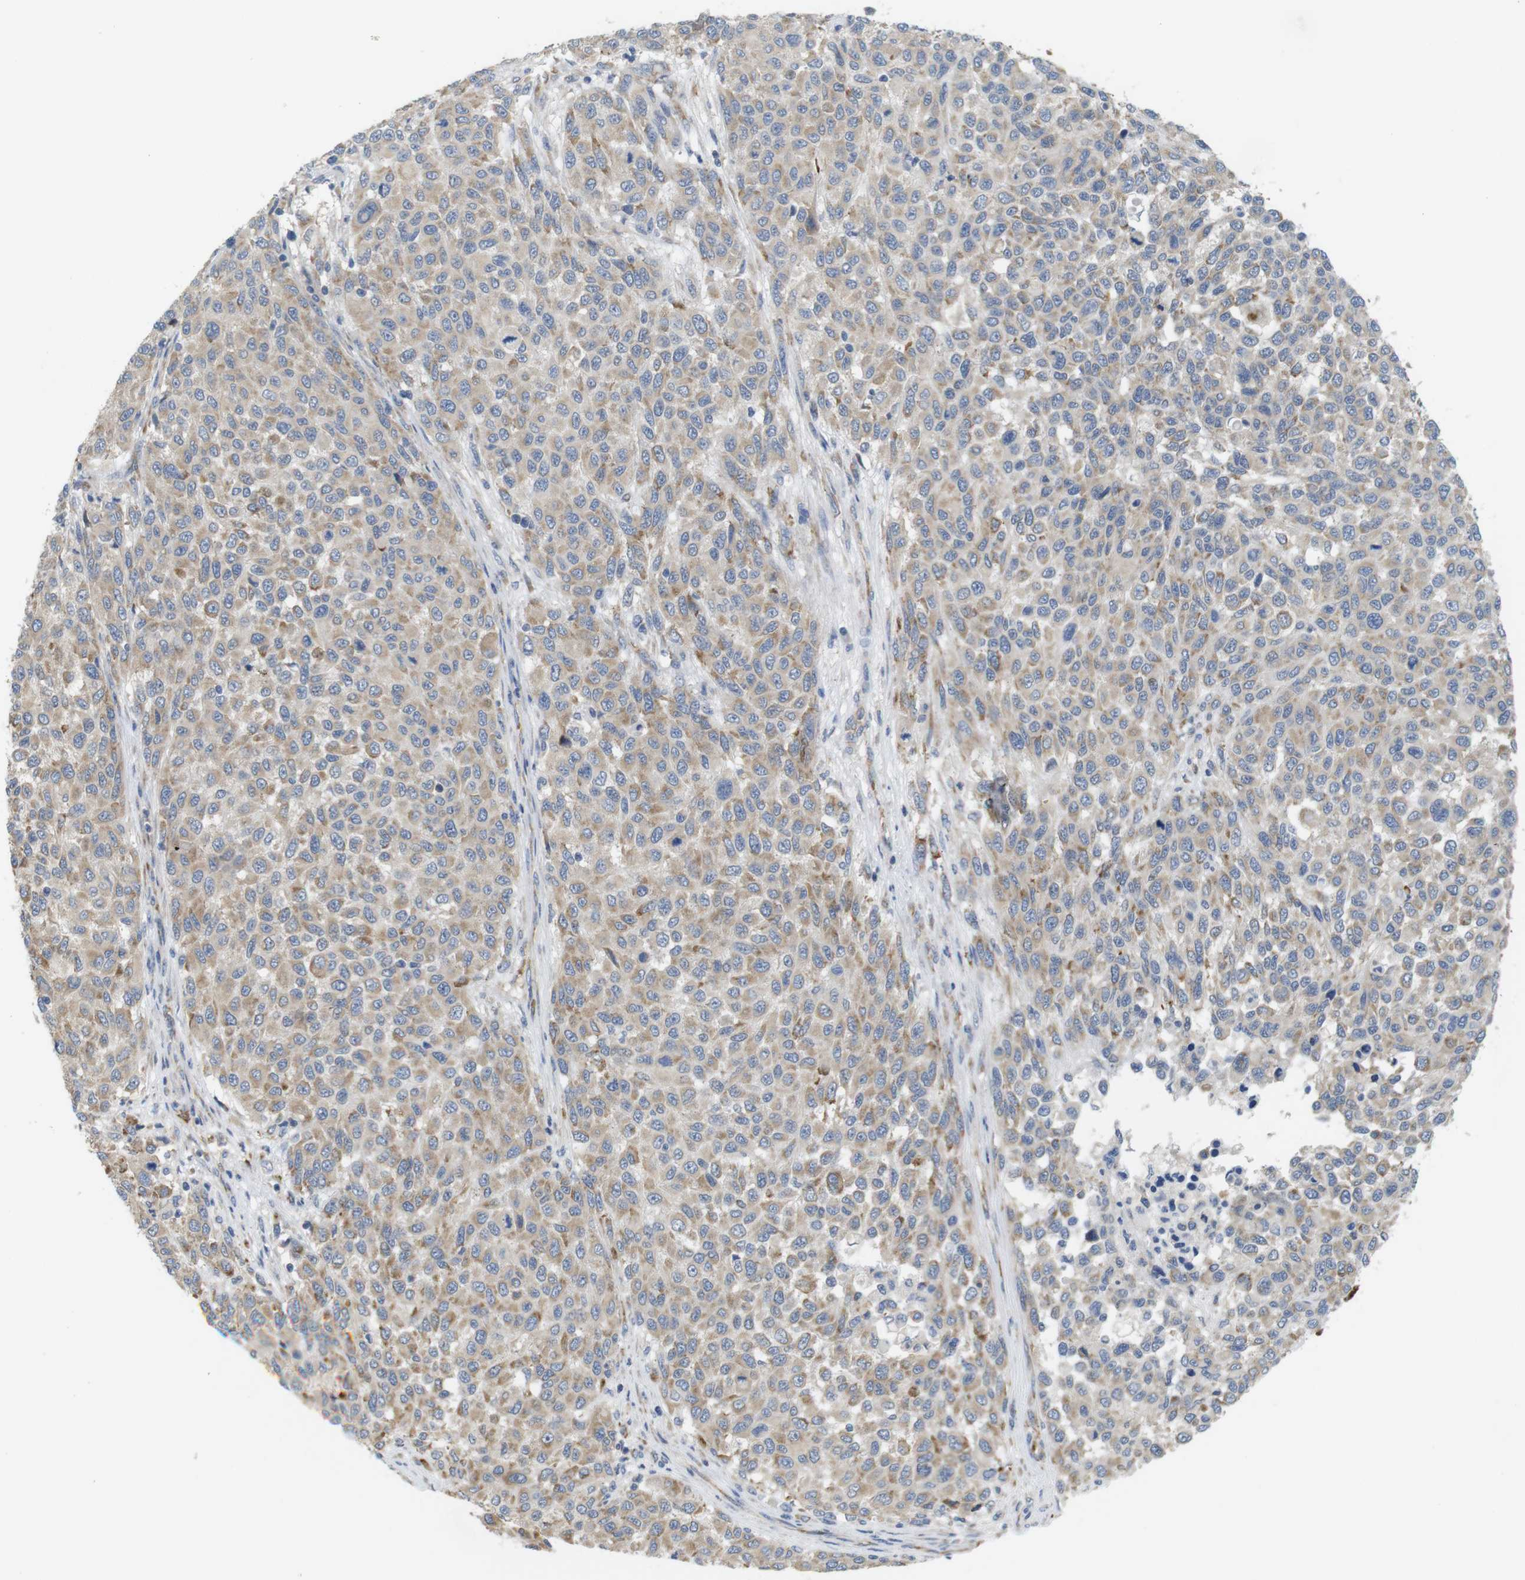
{"staining": {"intensity": "weak", "quantity": ">75%", "location": "cytoplasmic/membranous"}, "tissue": "melanoma", "cell_type": "Tumor cells", "image_type": "cancer", "snomed": [{"axis": "morphology", "description": "Malignant melanoma, Metastatic site"}, {"axis": "topography", "description": "Lymph node"}], "caption": "Weak cytoplasmic/membranous protein expression is seen in about >75% of tumor cells in melanoma. (DAB (3,3'-diaminobenzidine) = brown stain, brightfield microscopy at high magnification).", "gene": "PCNX2", "patient": {"sex": "male", "age": 61}}